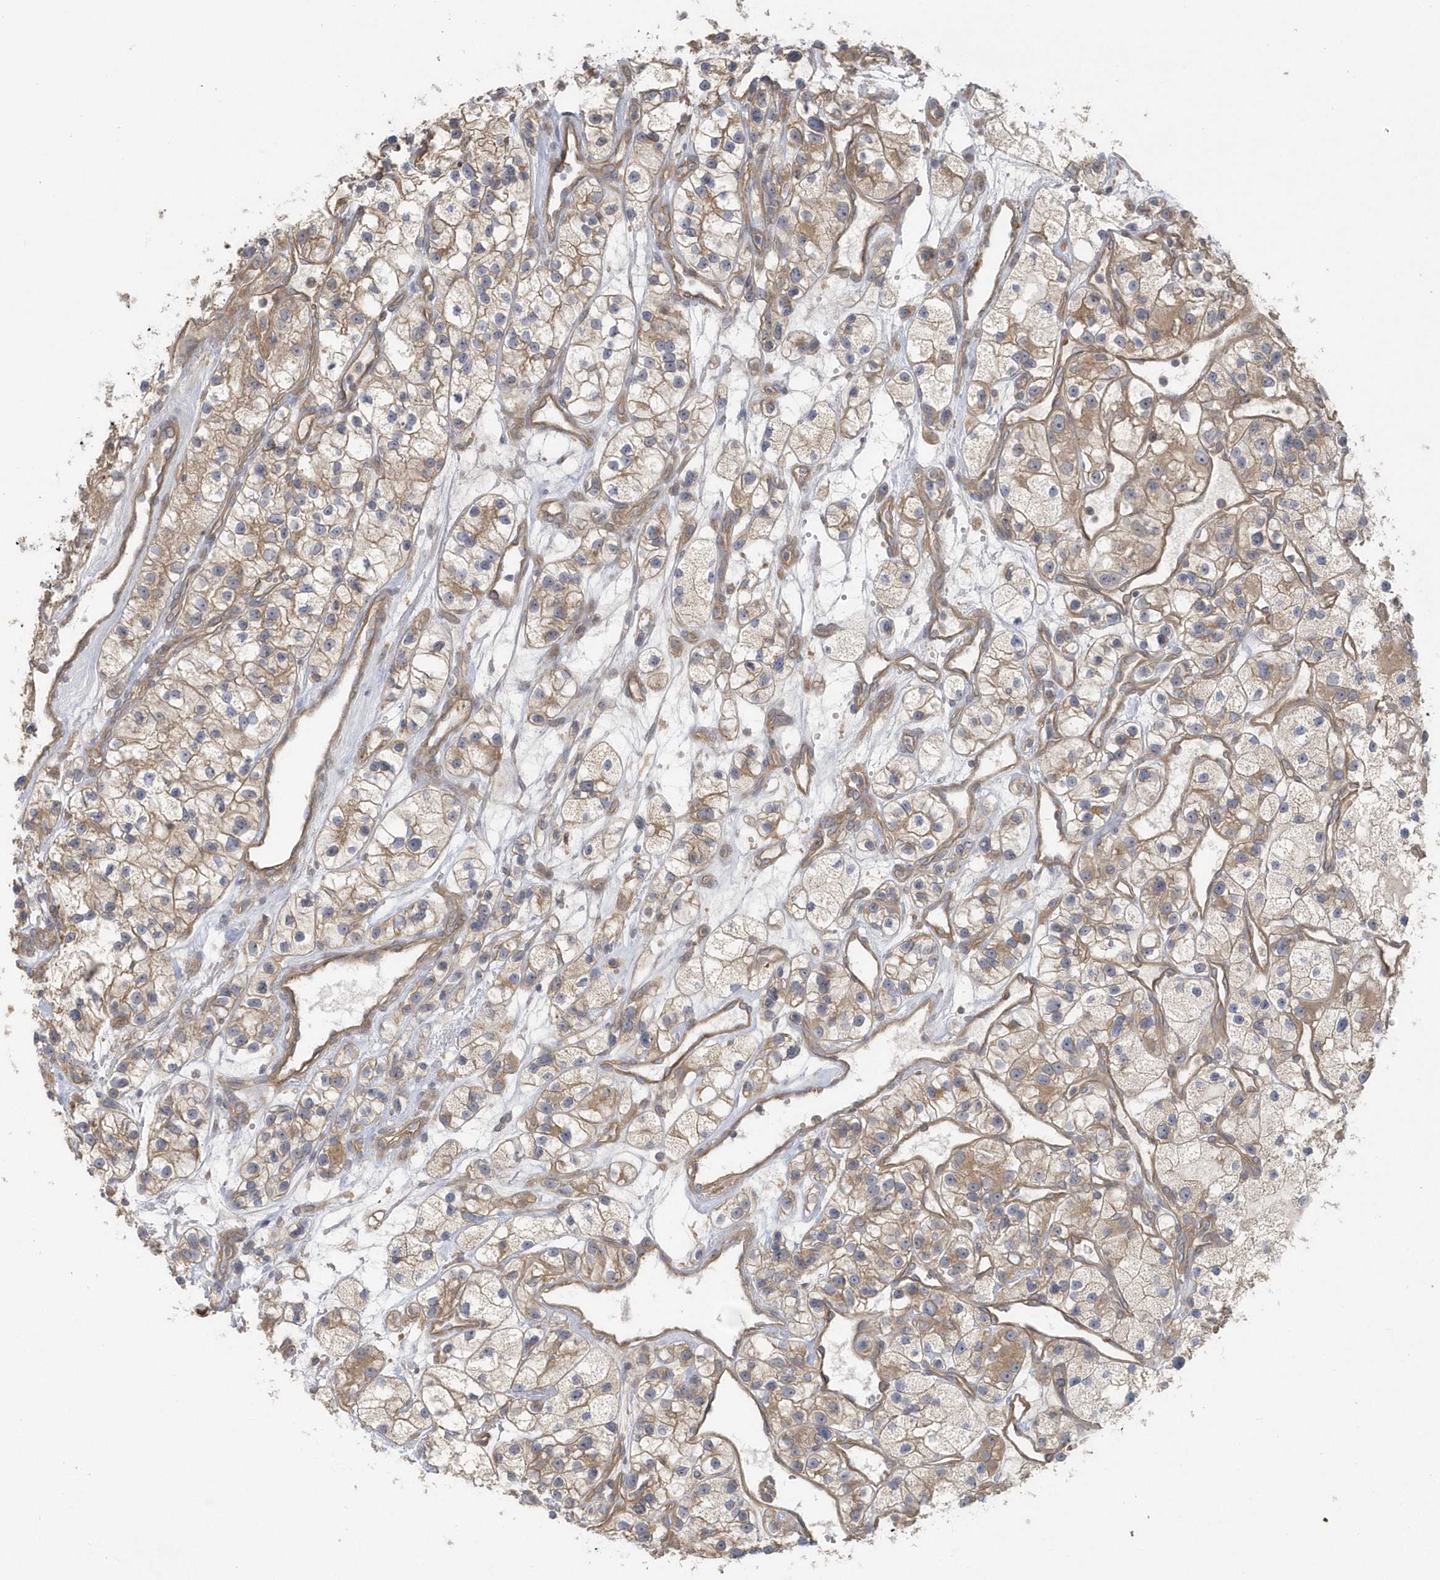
{"staining": {"intensity": "weak", "quantity": "25%-75%", "location": "cytoplasmic/membranous"}, "tissue": "renal cancer", "cell_type": "Tumor cells", "image_type": "cancer", "snomed": [{"axis": "morphology", "description": "Adenocarcinoma, NOS"}, {"axis": "topography", "description": "Kidney"}], "caption": "Immunohistochemistry histopathology image of human renal cancer stained for a protein (brown), which displays low levels of weak cytoplasmic/membranous staining in about 25%-75% of tumor cells.", "gene": "ACTR1A", "patient": {"sex": "female", "age": 57}}